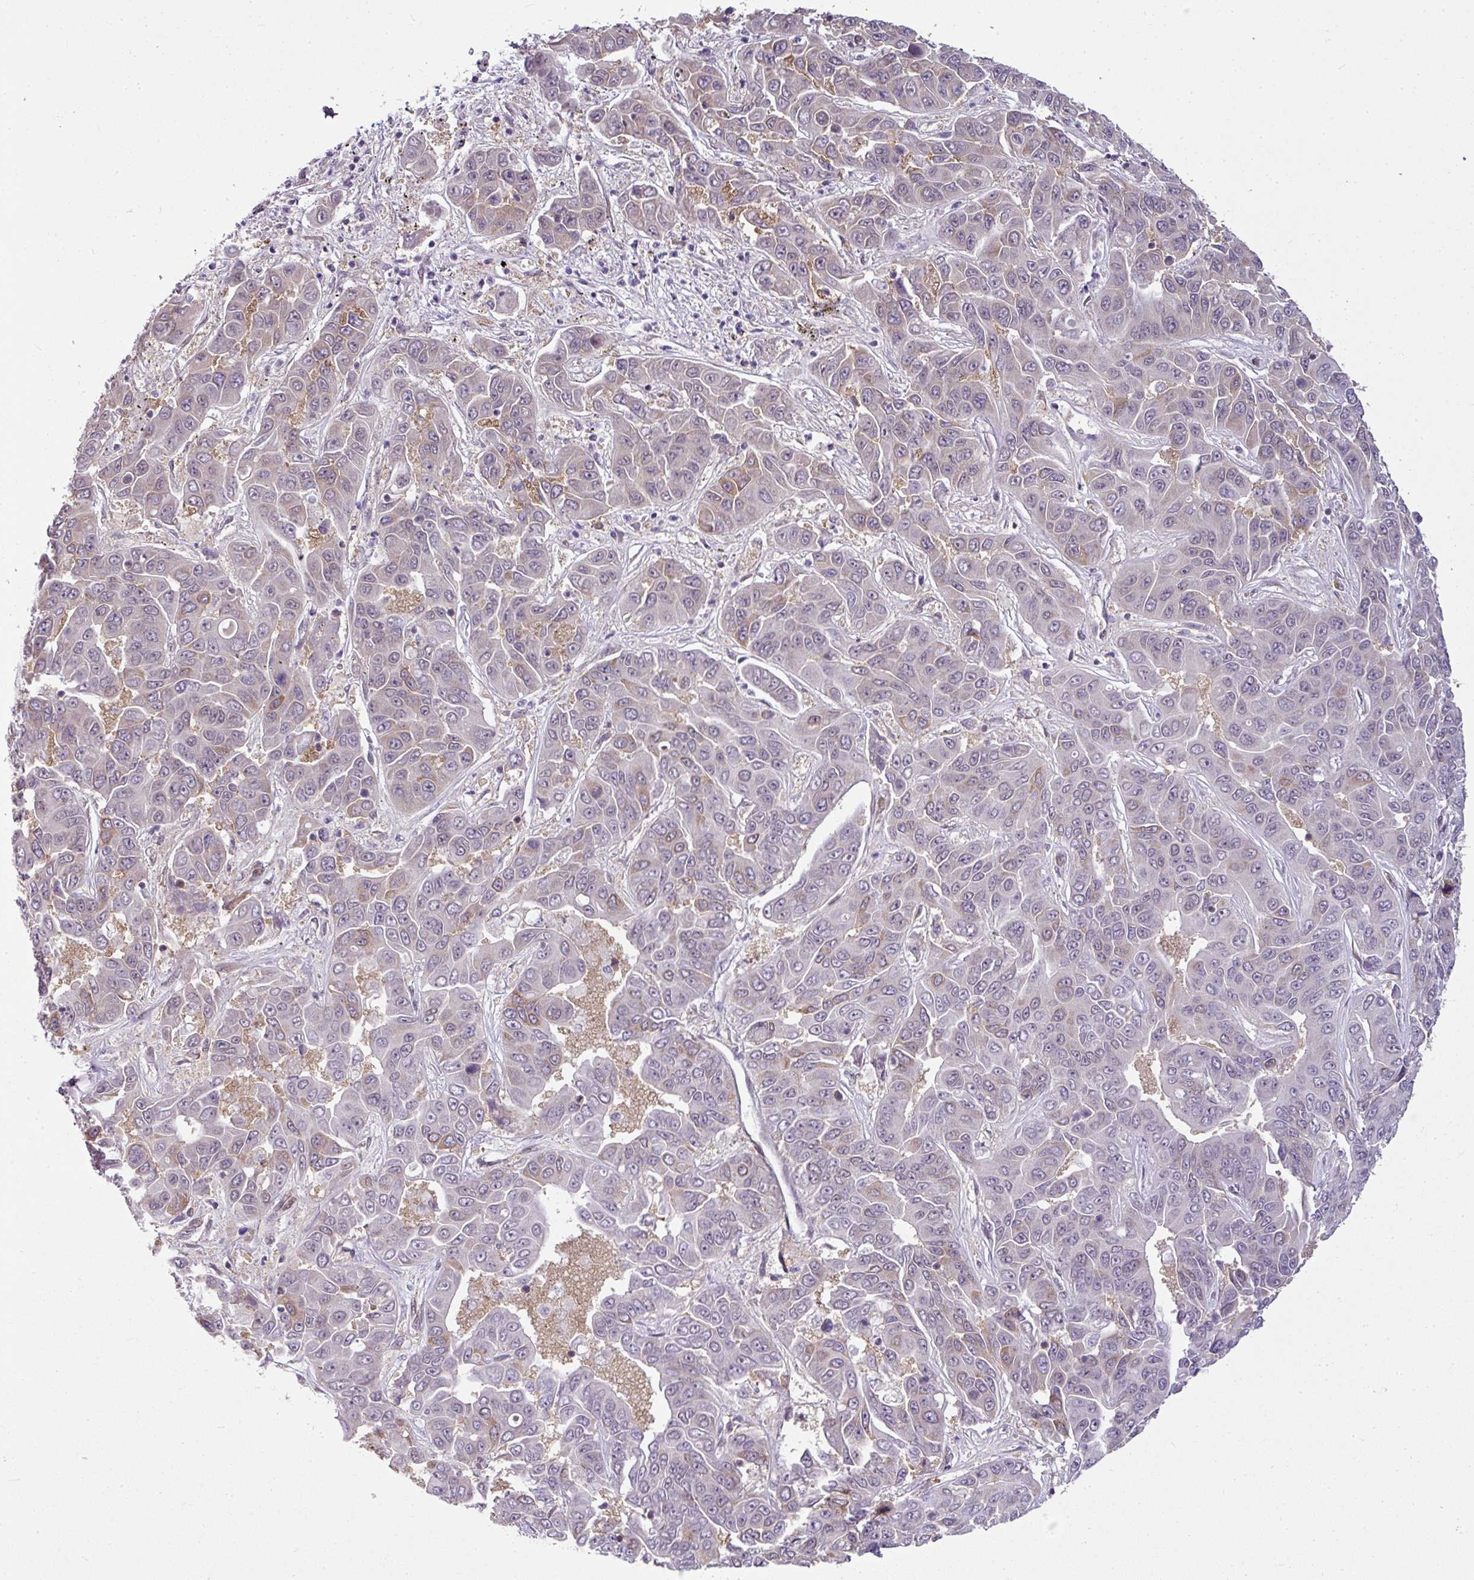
{"staining": {"intensity": "moderate", "quantity": "<25%", "location": "cytoplasmic/membranous"}, "tissue": "liver cancer", "cell_type": "Tumor cells", "image_type": "cancer", "snomed": [{"axis": "morphology", "description": "Cholangiocarcinoma"}, {"axis": "topography", "description": "Liver"}], "caption": "Immunohistochemical staining of liver cancer reveals low levels of moderate cytoplasmic/membranous protein expression in approximately <25% of tumor cells.", "gene": "RBM4B", "patient": {"sex": "female", "age": 52}}